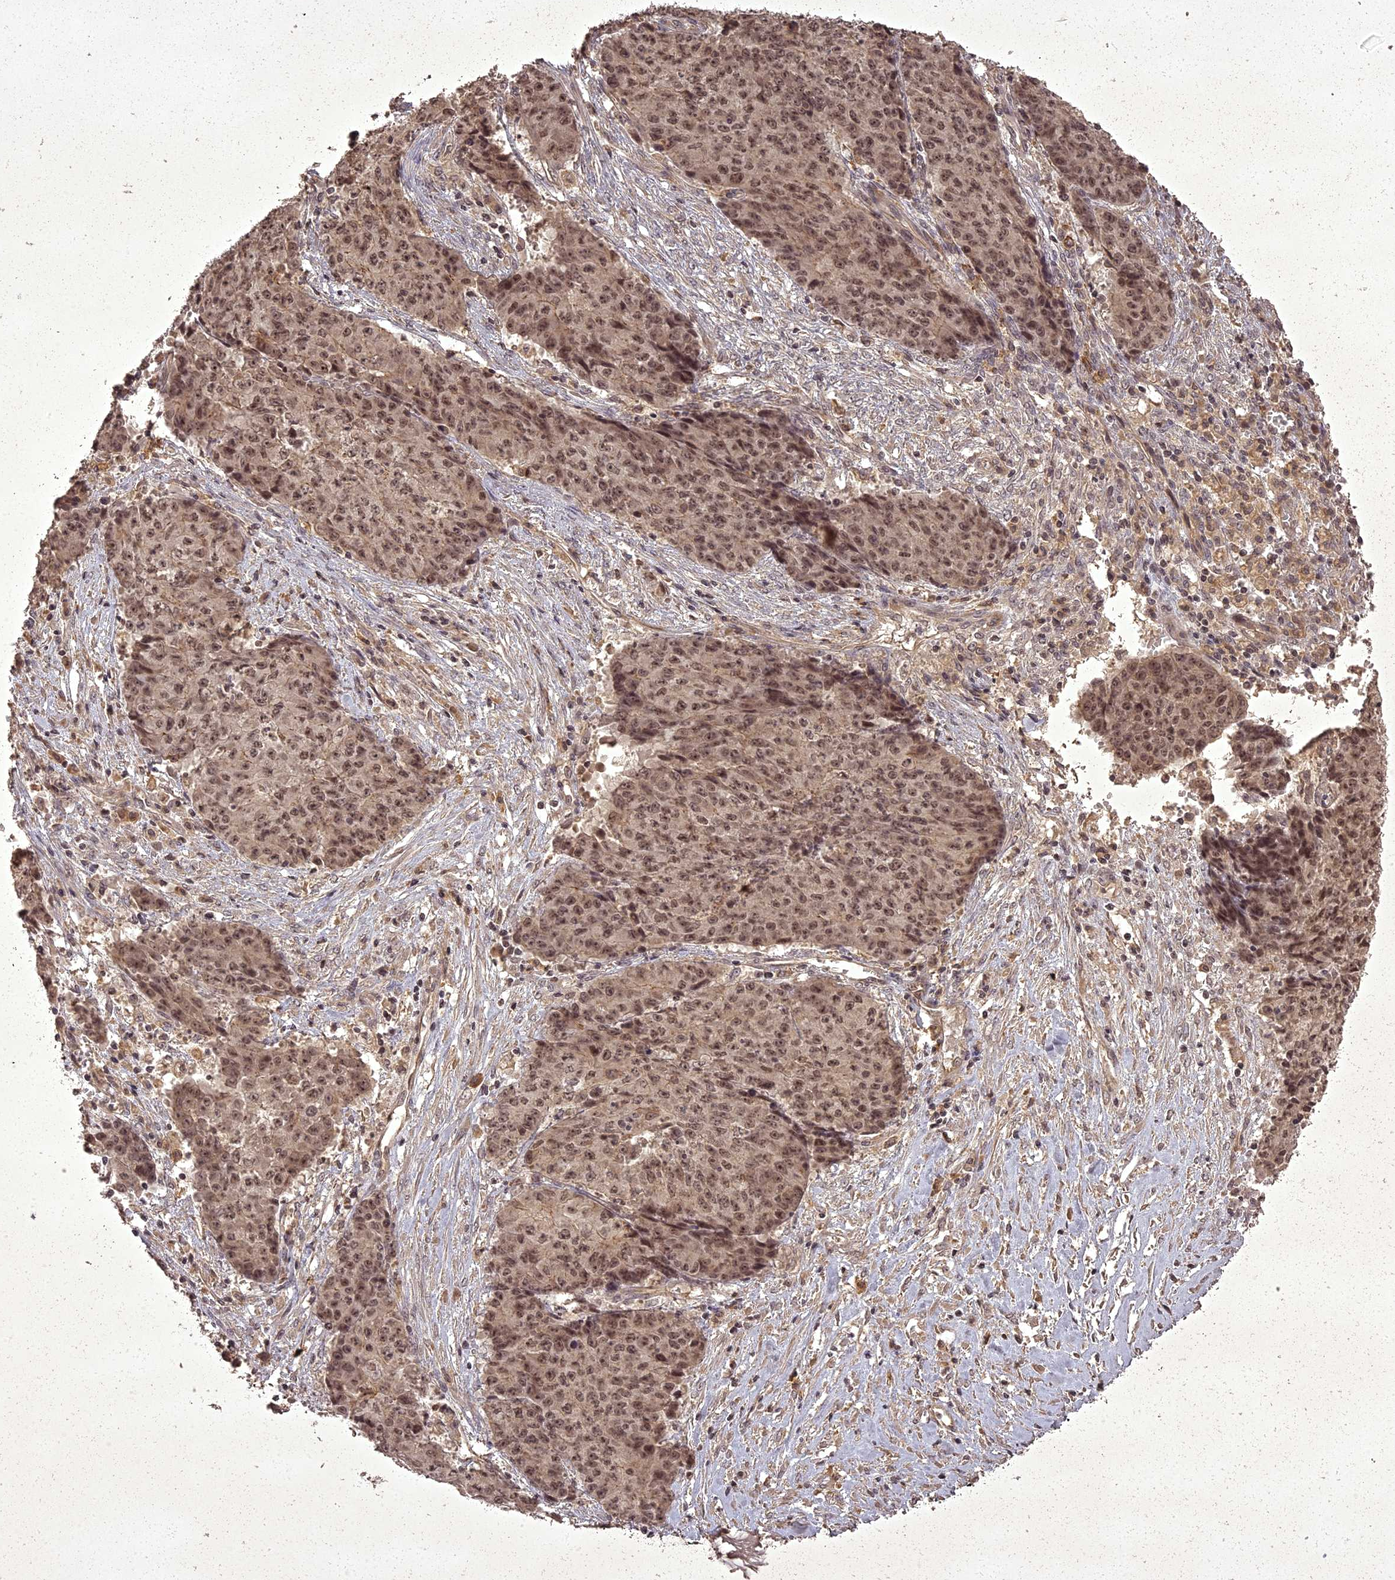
{"staining": {"intensity": "moderate", "quantity": ">75%", "location": "cytoplasmic/membranous,nuclear"}, "tissue": "ovarian cancer", "cell_type": "Tumor cells", "image_type": "cancer", "snomed": [{"axis": "morphology", "description": "Carcinoma, endometroid"}, {"axis": "topography", "description": "Ovary"}], "caption": "Ovarian cancer stained with DAB immunohistochemistry displays medium levels of moderate cytoplasmic/membranous and nuclear positivity in about >75% of tumor cells.", "gene": "ING5", "patient": {"sex": "female", "age": 42}}